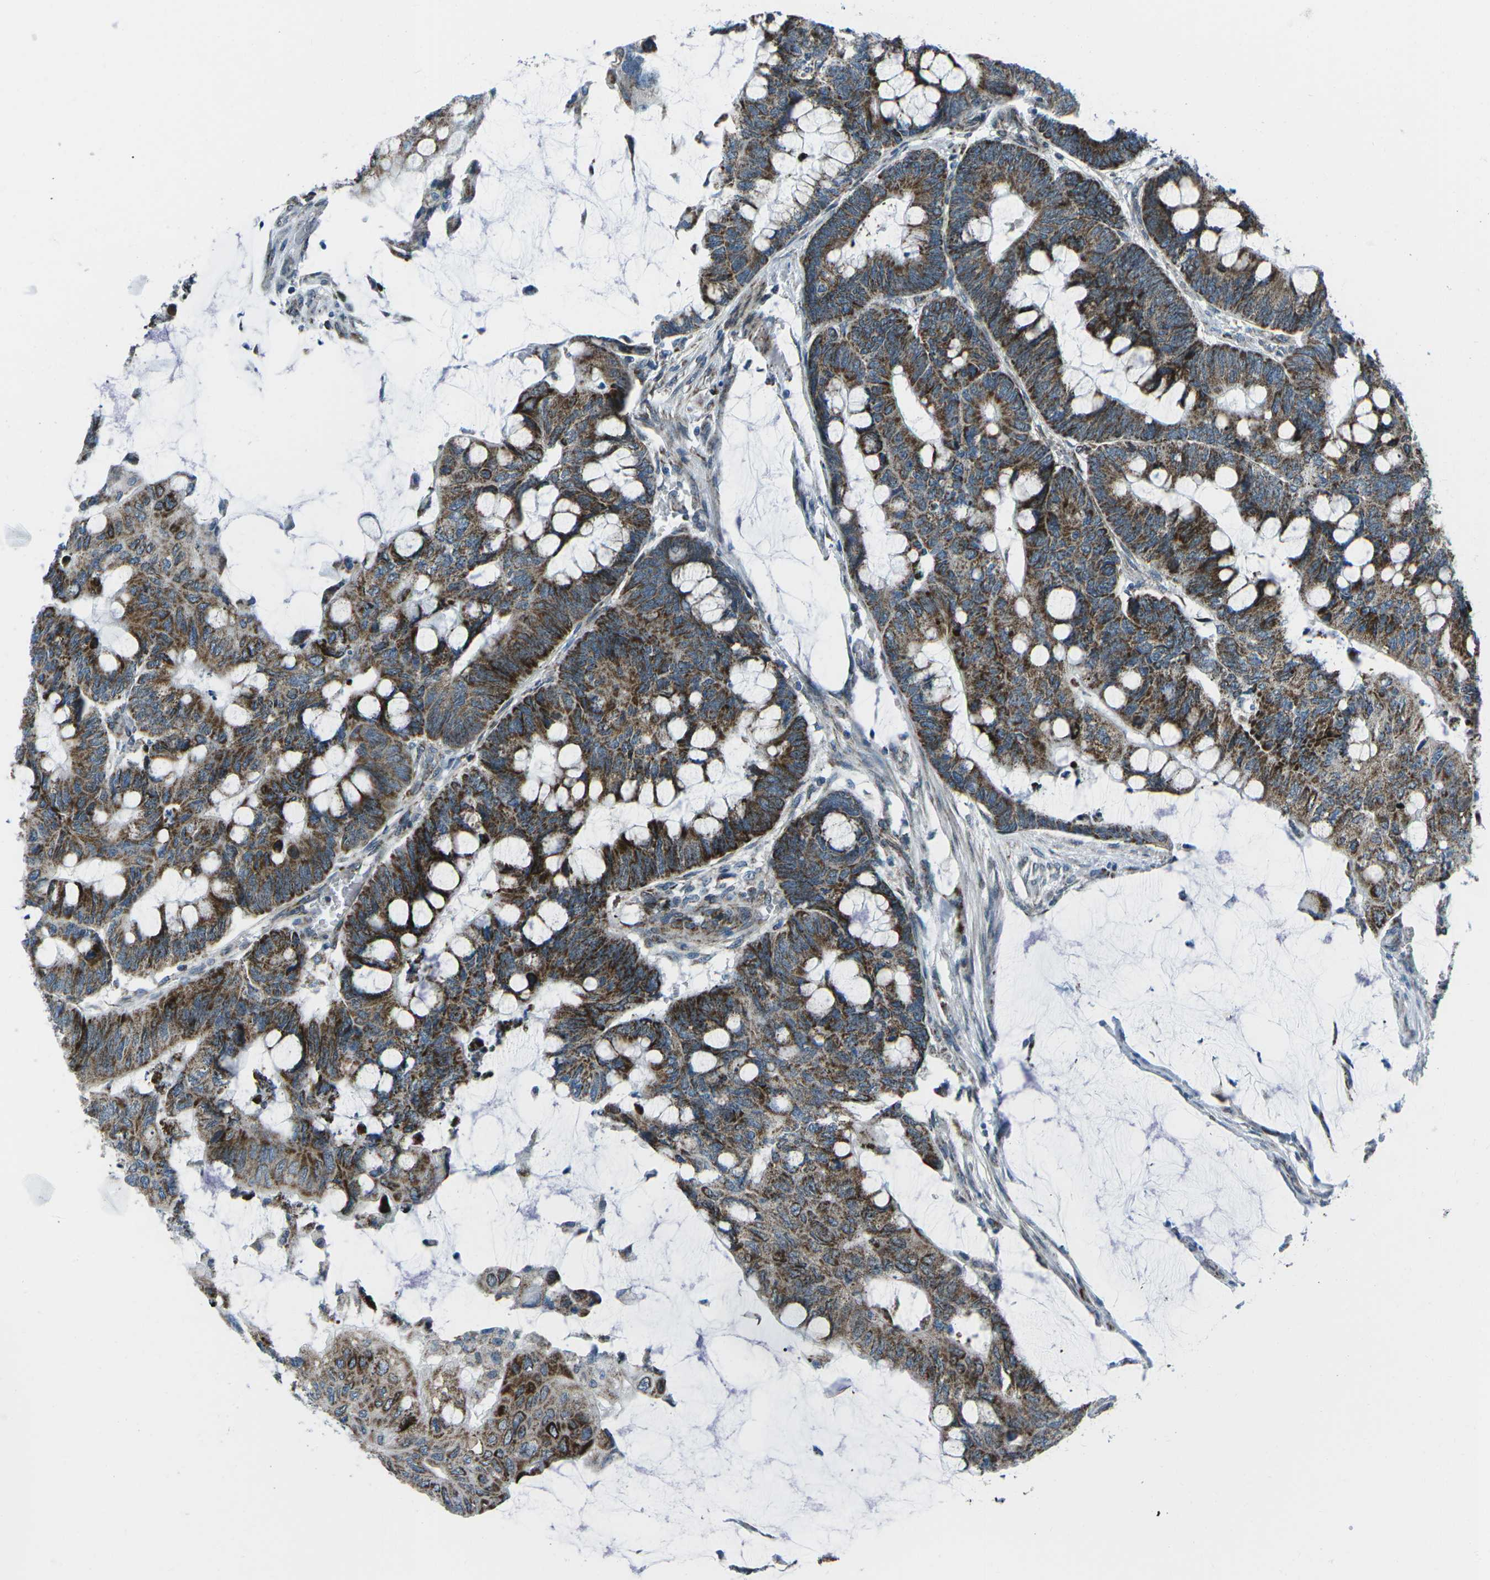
{"staining": {"intensity": "strong", "quantity": ">75%", "location": "cytoplasmic/membranous"}, "tissue": "colorectal cancer", "cell_type": "Tumor cells", "image_type": "cancer", "snomed": [{"axis": "morphology", "description": "Normal tissue, NOS"}, {"axis": "morphology", "description": "Adenocarcinoma, NOS"}, {"axis": "topography", "description": "Rectum"}], "caption": "Colorectal cancer tissue reveals strong cytoplasmic/membranous staining in approximately >75% of tumor cells, visualized by immunohistochemistry.", "gene": "RFESD", "patient": {"sex": "male", "age": 92}}